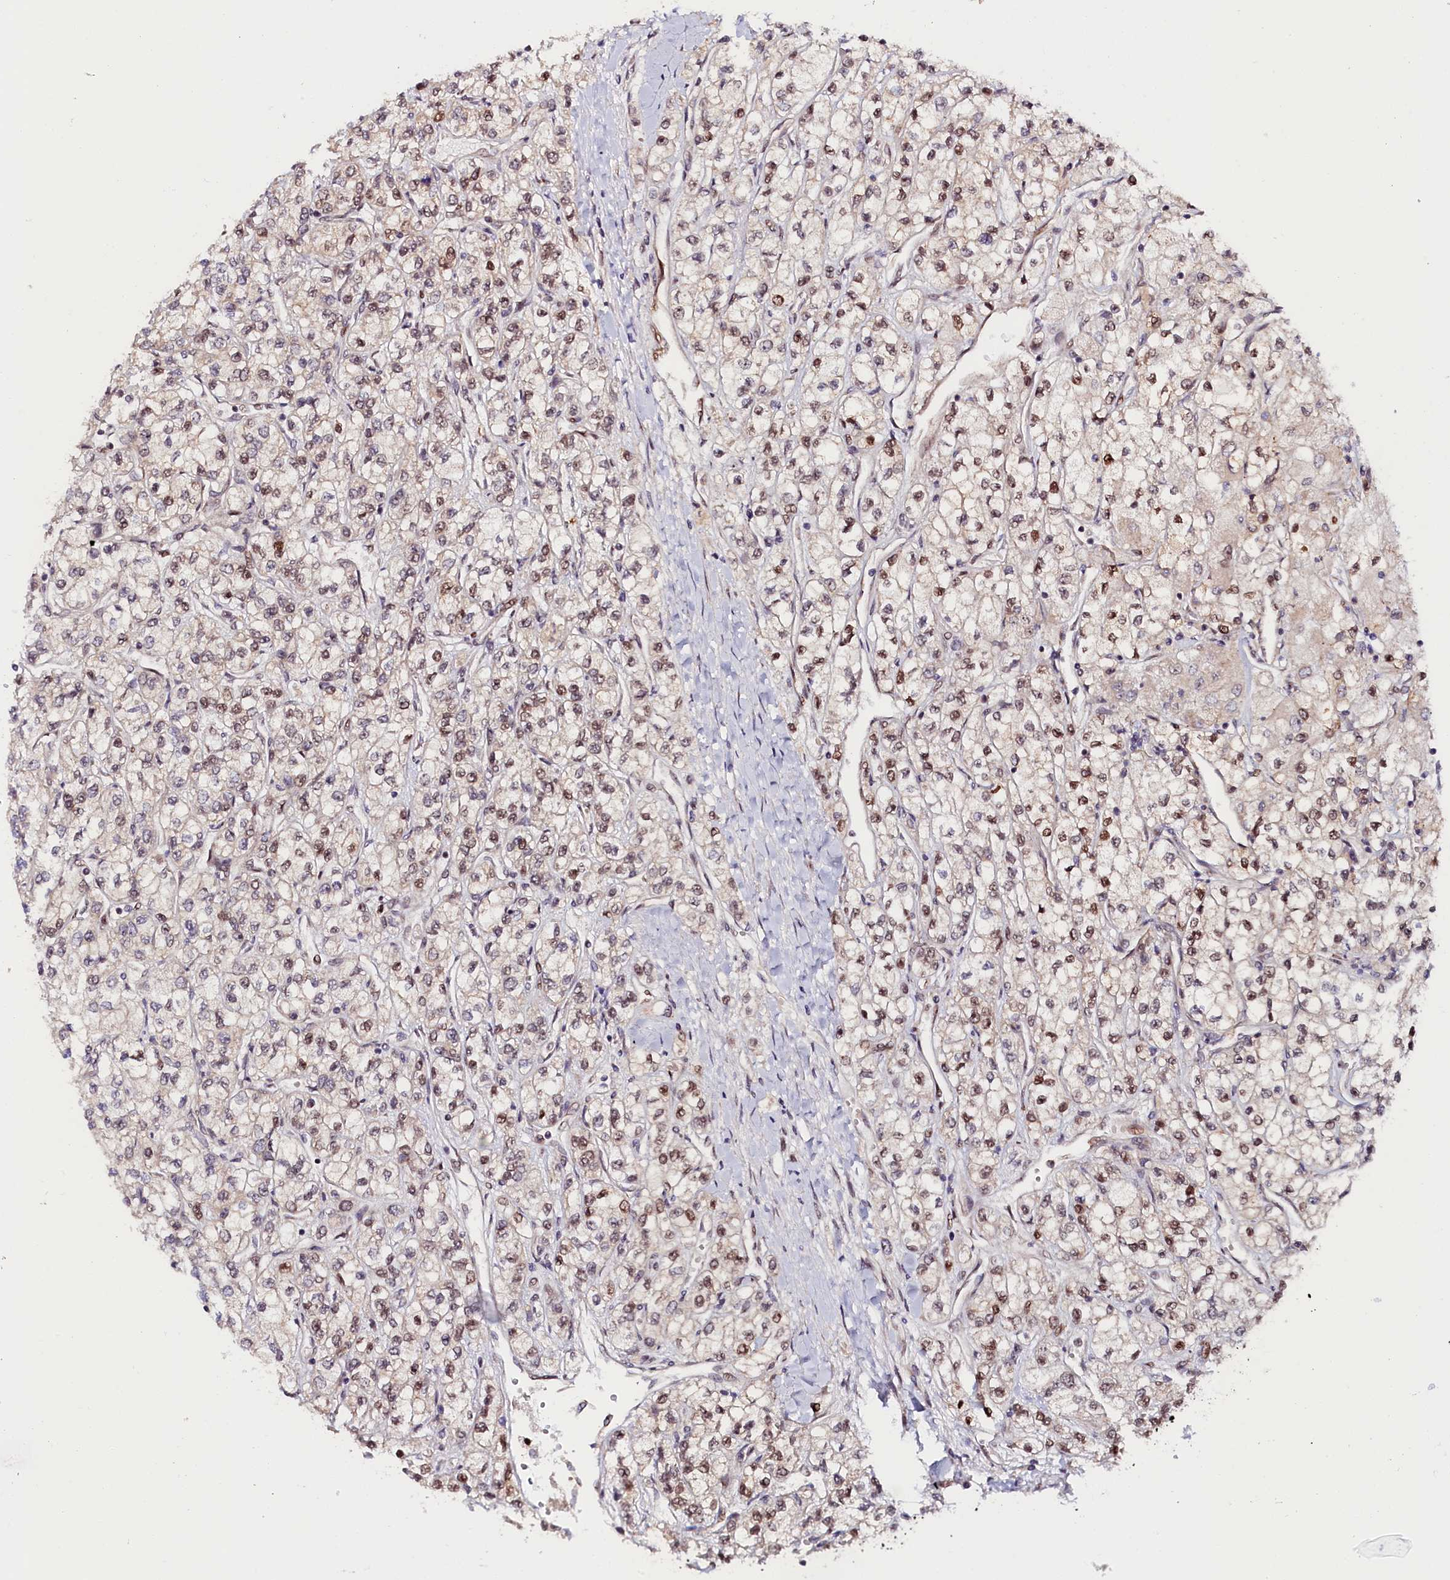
{"staining": {"intensity": "moderate", "quantity": "25%-75%", "location": "nuclear"}, "tissue": "renal cancer", "cell_type": "Tumor cells", "image_type": "cancer", "snomed": [{"axis": "morphology", "description": "Adenocarcinoma, NOS"}, {"axis": "topography", "description": "Kidney"}], "caption": "This histopathology image exhibits IHC staining of human renal cancer (adenocarcinoma), with medium moderate nuclear expression in approximately 25%-75% of tumor cells.", "gene": "ANKRD24", "patient": {"sex": "male", "age": 80}}